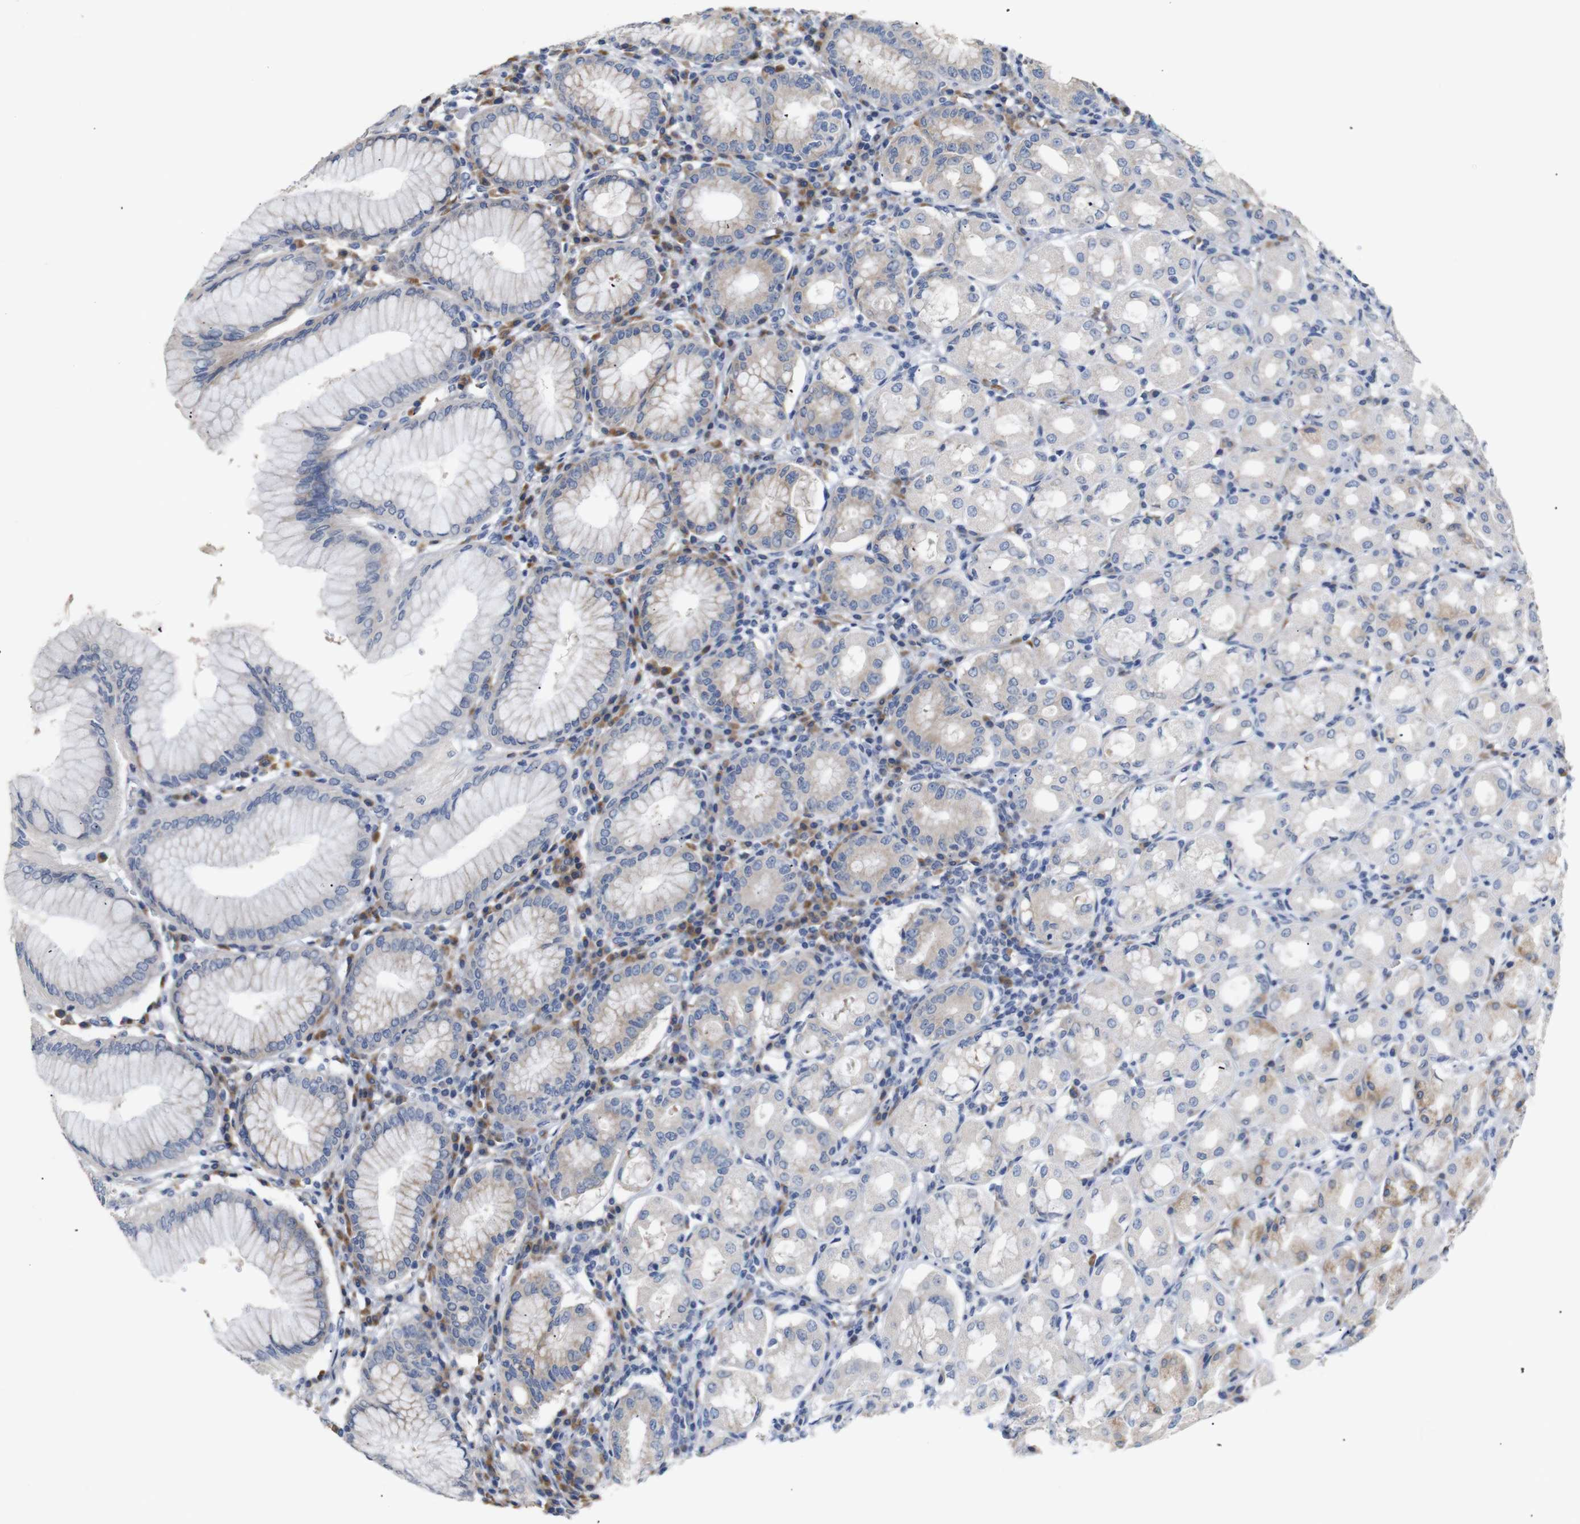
{"staining": {"intensity": "moderate", "quantity": "25%-75%", "location": "cytoplasmic/membranous"}, "tissue": "stomach", "cell_type": "Glandular cells", "image_type": "normal", "snomed": [{"axis": "morphology", "description": "Normal tissue, NOS"}, {"axis": "topography", "description": "Stomach"}, {"axis": "topography", "description": "Stomach, lower"}], "caption": "A micrograph showing moderate cytoplasmic/membranous positivity in approximately 25%-75% of glandular cells in normal stomach, as visualized by brown immunohistochemical staining.", "gene": "TRIM5", "patient": {"sex": "female", "age": 56}}